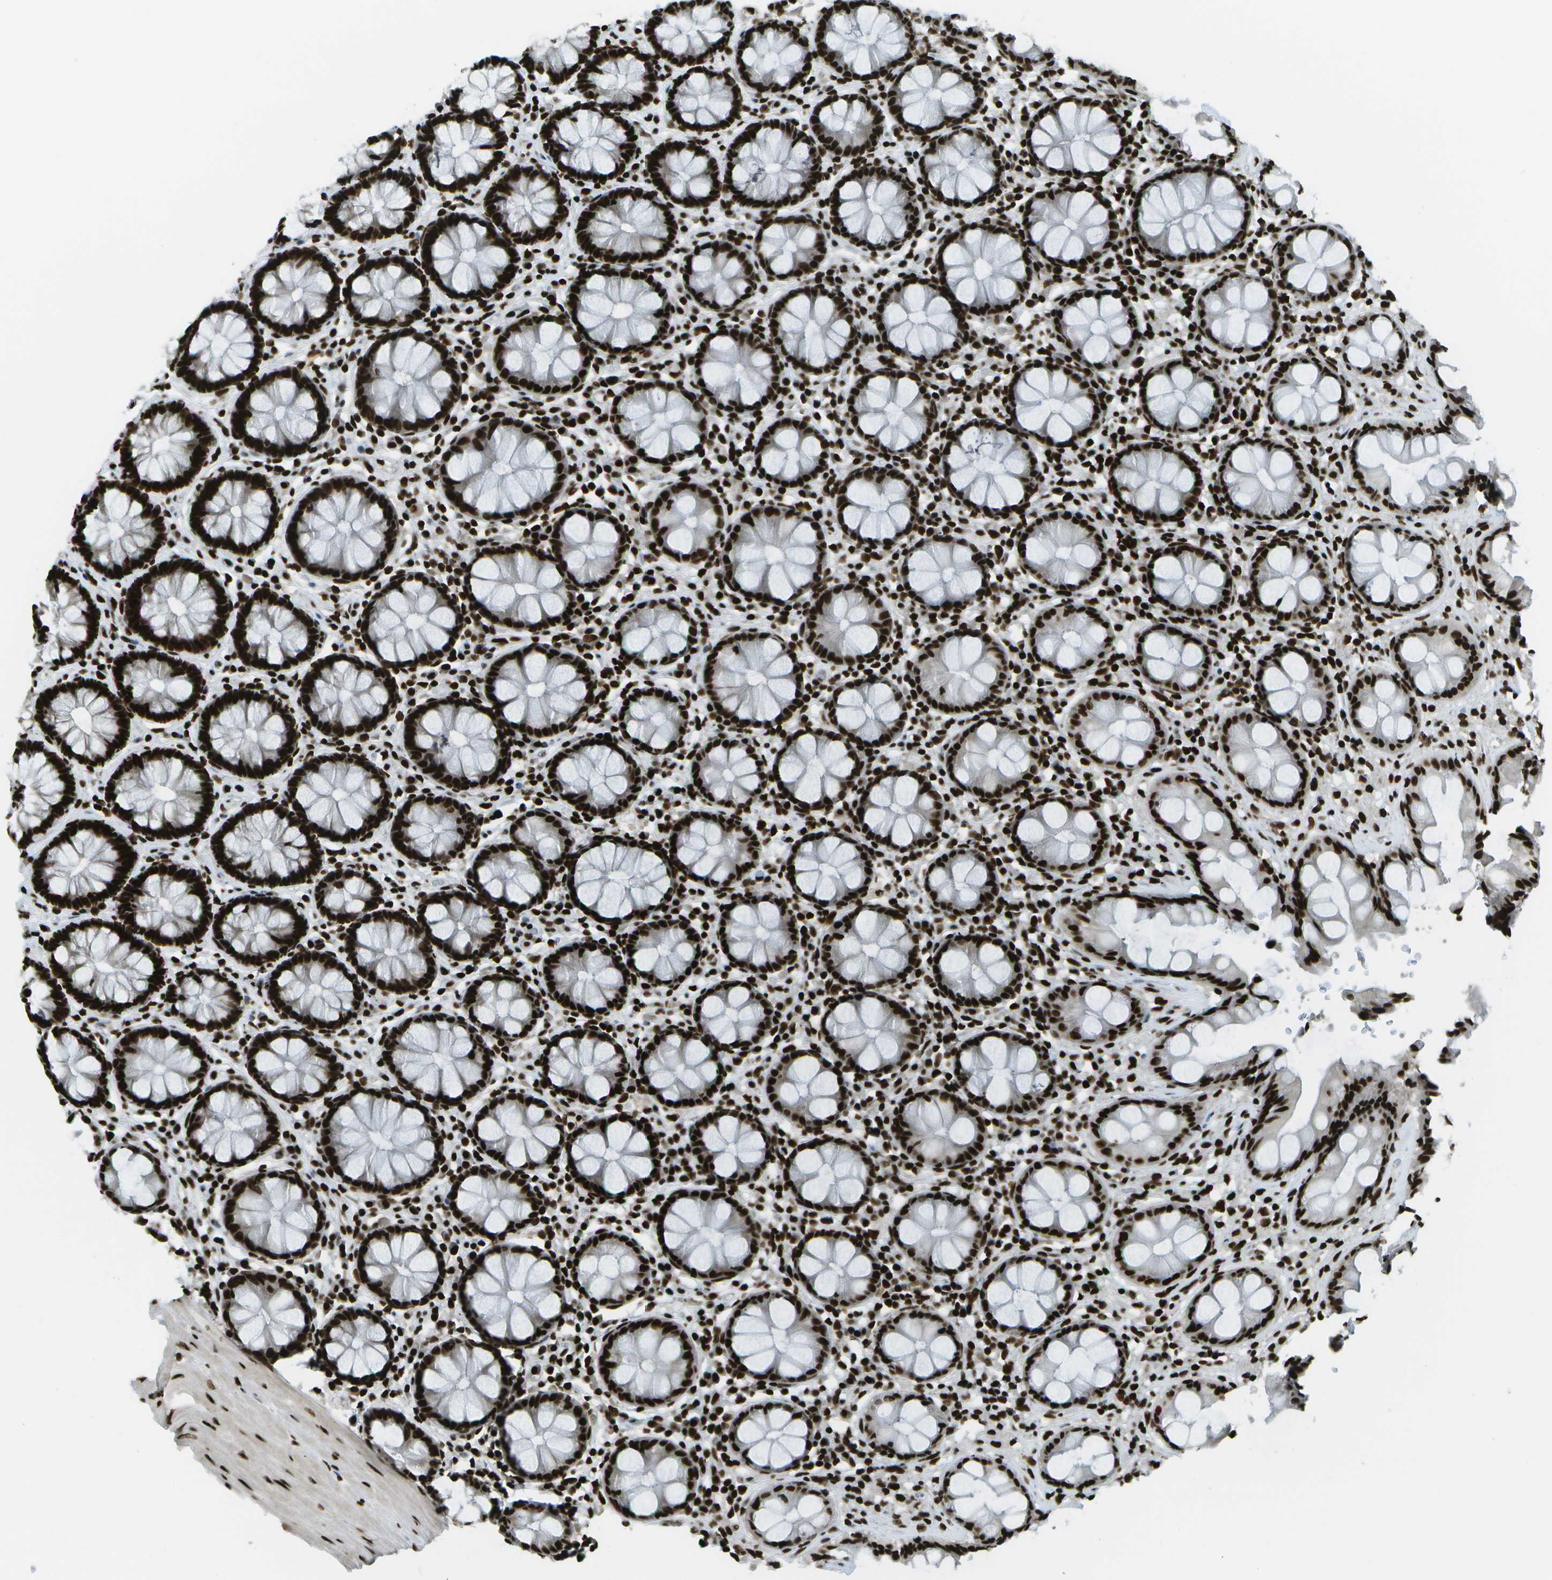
{"staining": {"intensity": "strong", "quantity": ">75%", "location": "nuclear"}, "tissue": "rectum", "cell_type": "Glandular cells", "image_type": "normal", "snomed": [{"axis": "morphology", "description": "Normal tissue, NOS"}, {"axis": "topography", "description": "Rectum"}], "caption": "Protein expression analysis of benign human rectum reveals strong nuclear expression in about >75% of glandular cells. The staining was performed using DAB to visualize the protein expression in brown, while the nuclei were stained in blue with hematoxylin (Magnification: 20x).", "gene": "GLYR1", "patient": {"sex": "male", "age": 64}}